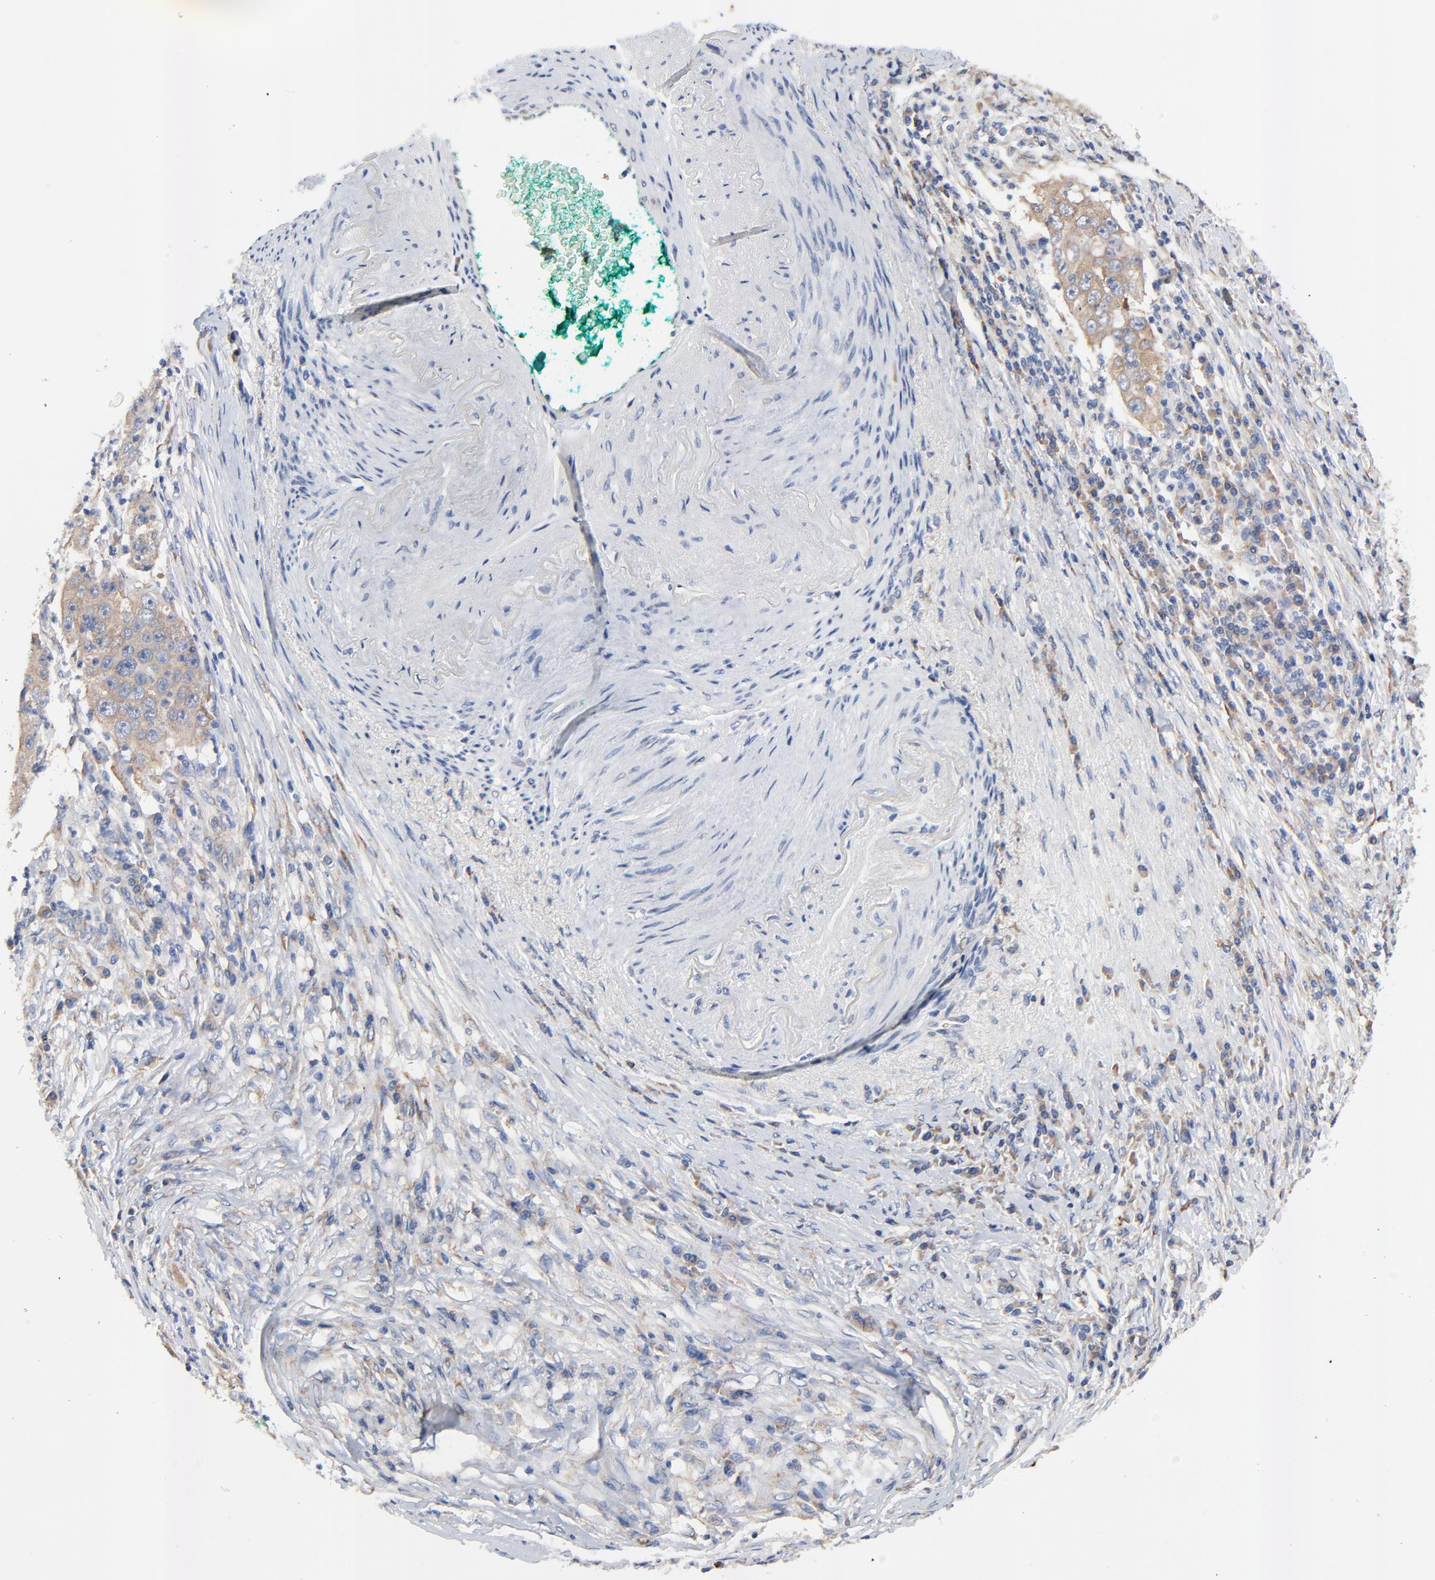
{"staining": {"intensity": "moderate", "quantity": ">75%", "location": "cytoplasmic/membranous"}, "tissue": "lung cancer", "cell_type": "Tumor cells", "image_type": "cancer", "snomed": [{"axis": "morphology", "description": "Squamous cell carcinoma, NOS"}, {"axis": "topography", "description": "Lung"}], "caption": "Lung squamous cell carcinoma tissue shows moderate cytoplasmic/membranous staining in approximately >75% of tumor cells", "gene": "VAV2", "patient": {"sex": "male", "age": 64}}